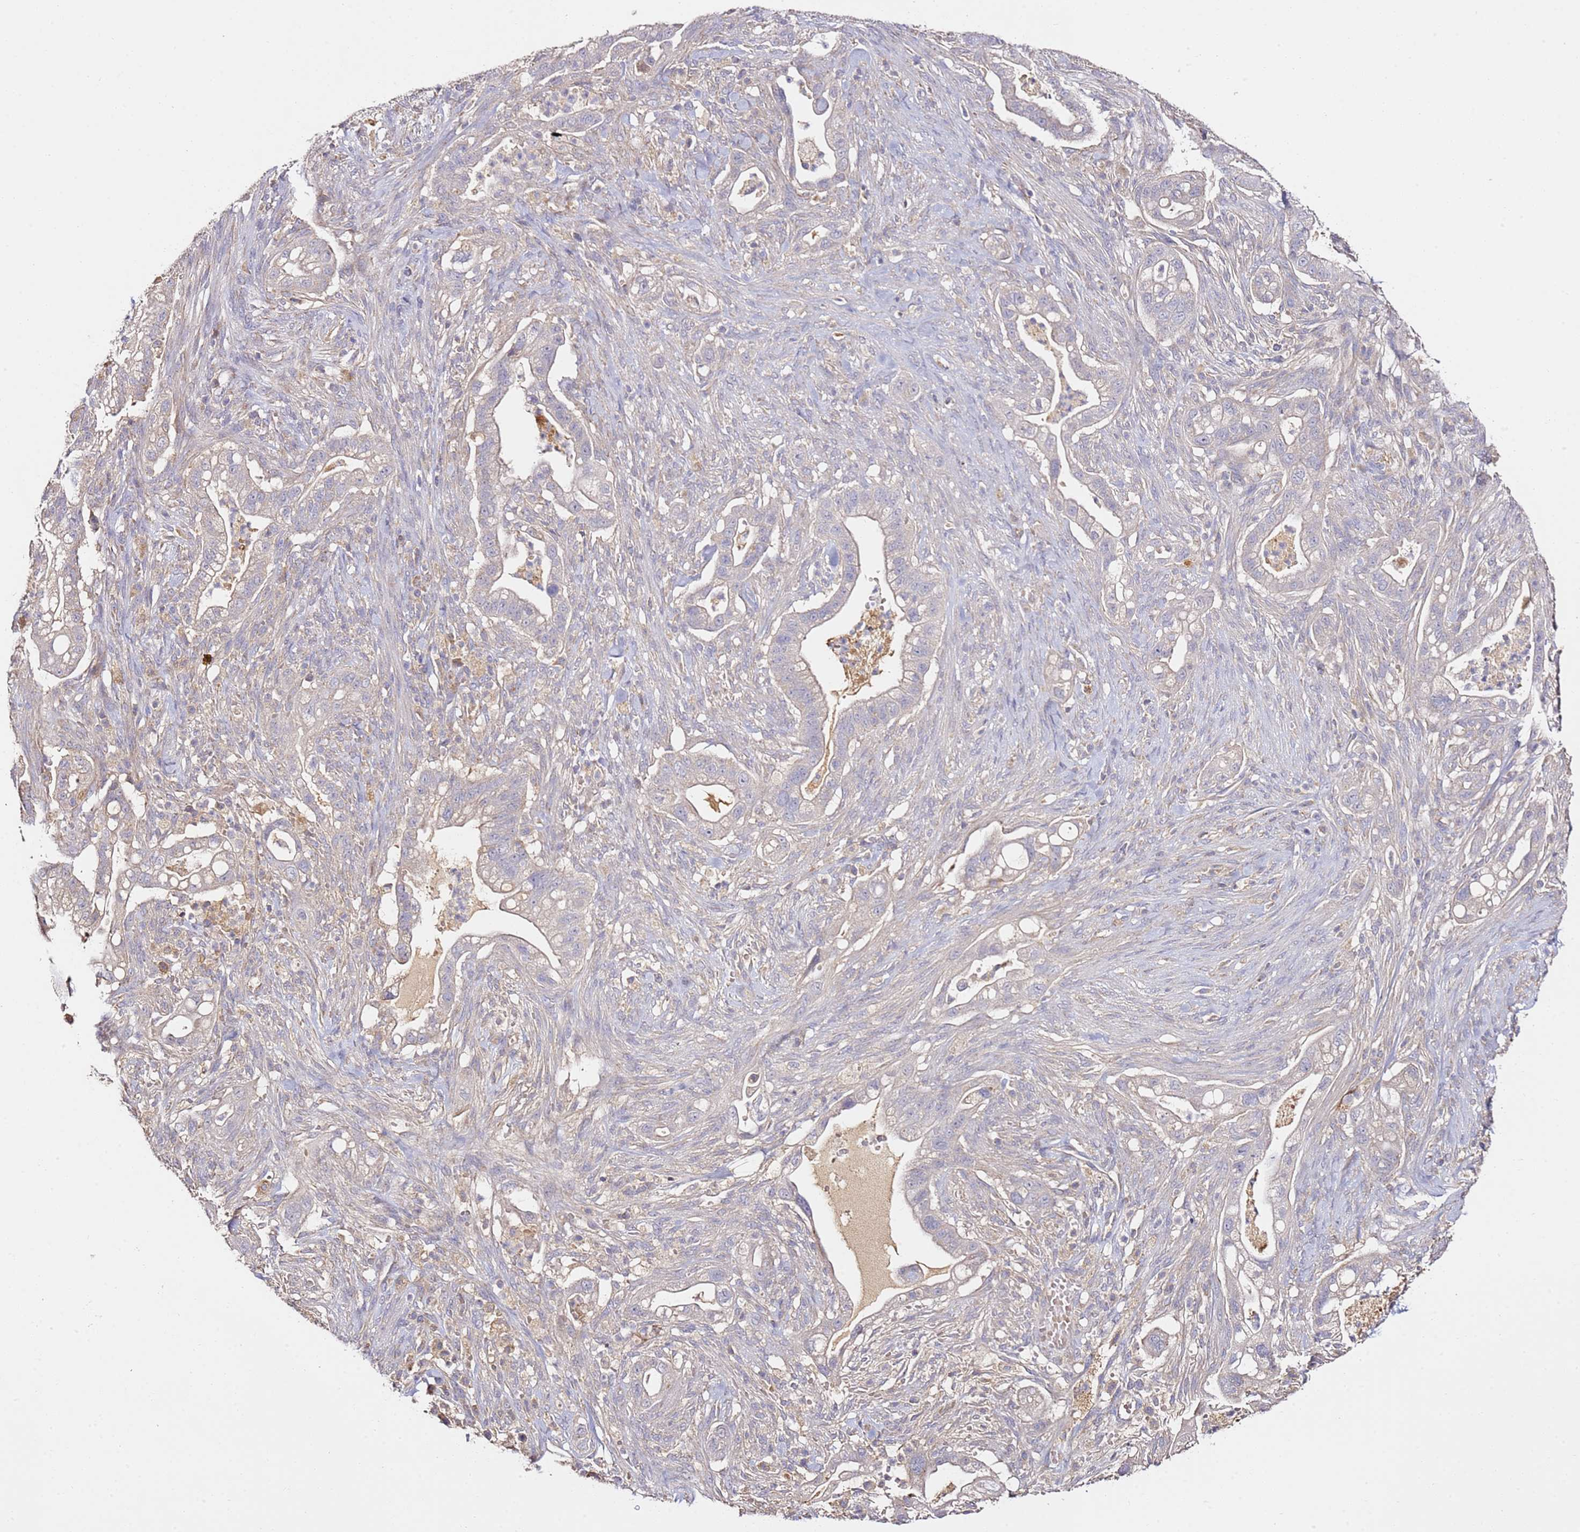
{"staining": {"intensity": "weak", "quantity": "<25%", "location": "cytoplasmic/membranous"}, "tissue": "pancreatic cancer", "cell_type": "Tumor cells", "image_type": "cancer", "snomed": [{"axis": "morphology", "description": "Adenocarcinoma, NOS"}, {"axis": "topography", "description": "Pancreas"}], "caption": "Tumor cells are negative for brown protein staining in adenocarcinoma (pancreatic).", "gene": "OR2B11", "patient": {"sex": "male", "age": 44}}